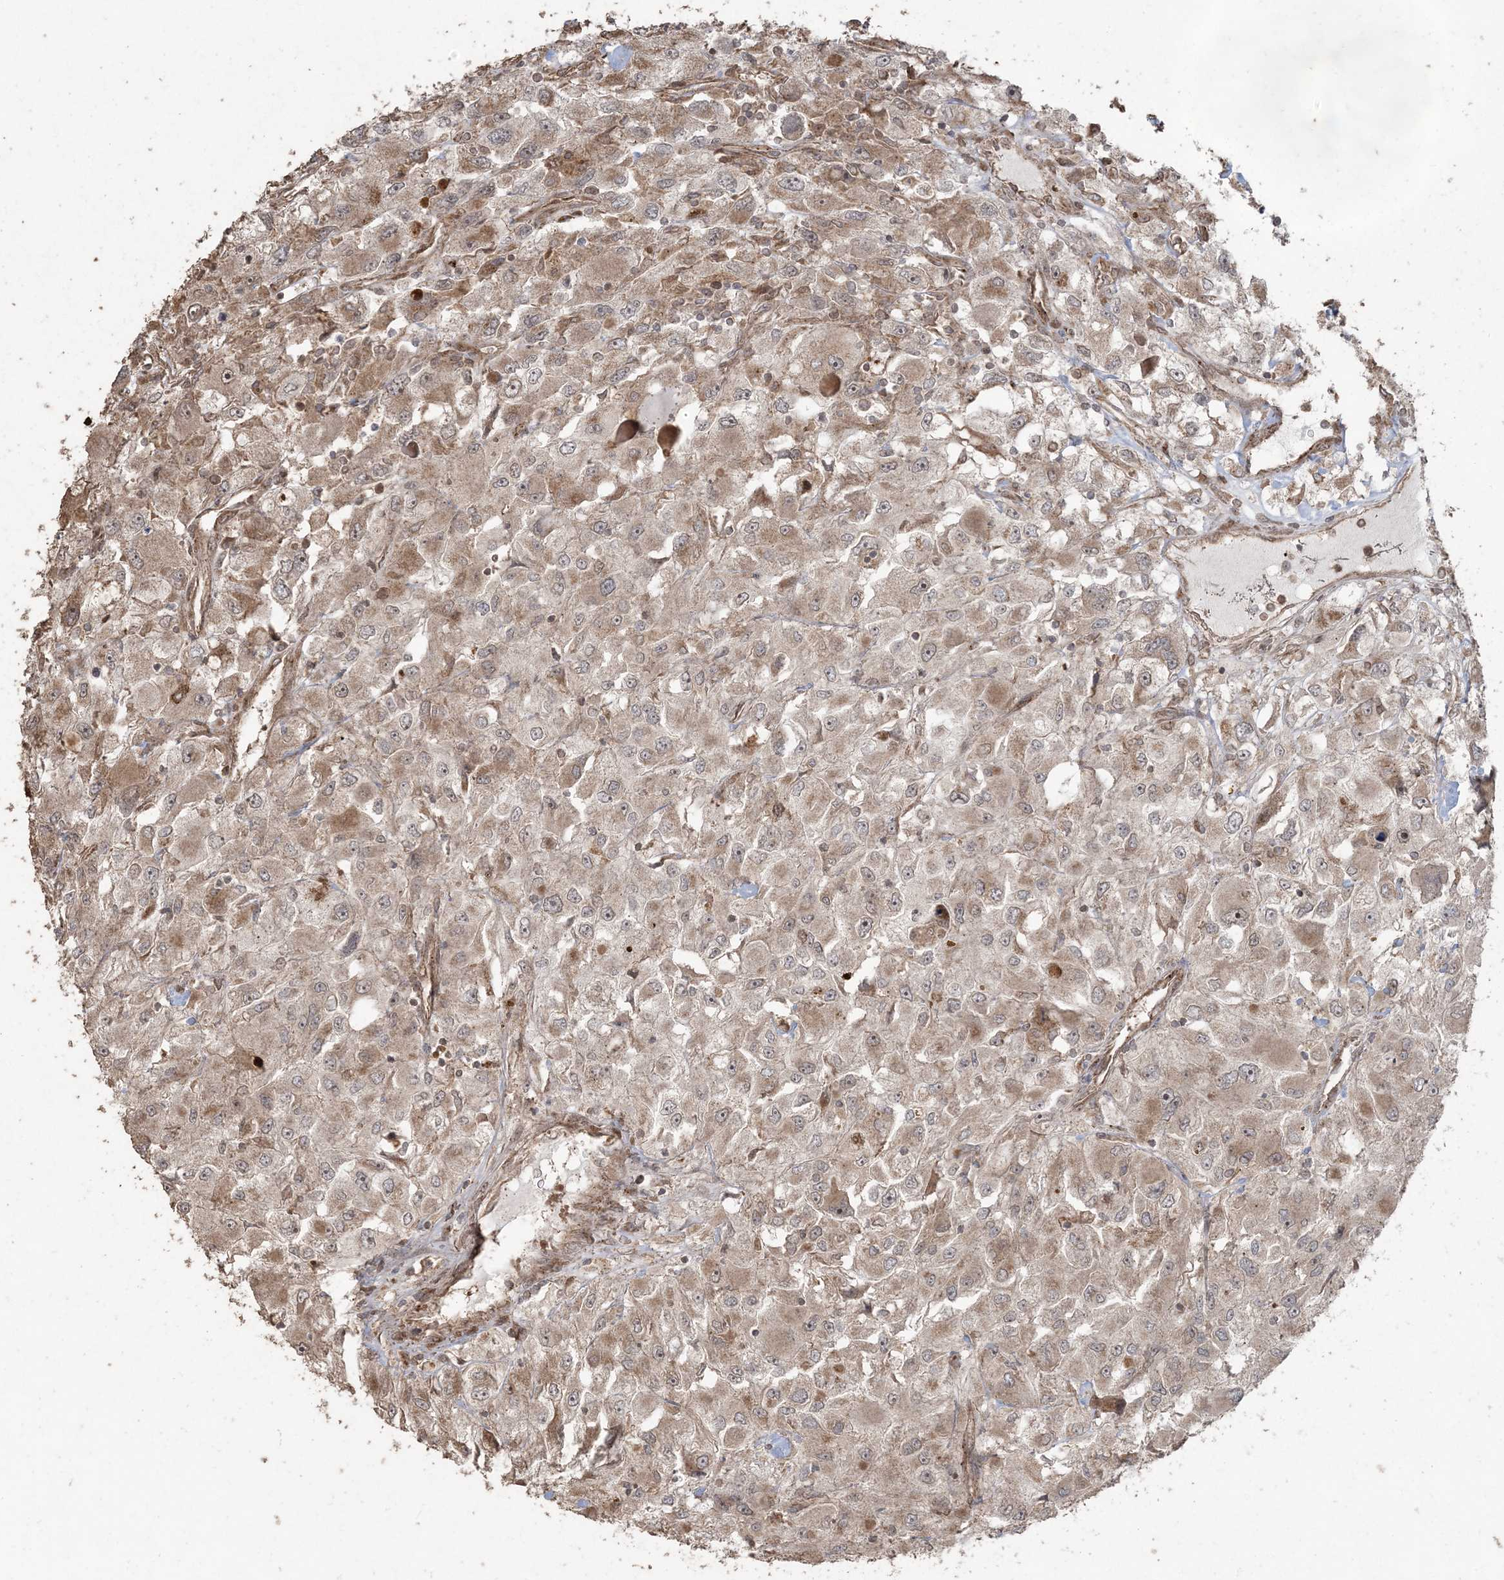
{"staining": {"intensity": "moderate", "quantity": ">75%", "location": "cytoplasmic/membranous,nuclear"}, "tissue": "renal cancer", "cell_type": "Tumor cells", "image_type": "cancer", "snomed": [{"axis": "morphology", "description": "Adenocarcinoma, NOS"}, {"axis": "topography", "description": "Kidney"}], "caption": "This micrograph shows renal cancer (adenocarcinoma) stained with IHC to label a protein in brown. The cytoplasmic/membranous and nuclear of tumor cells show moderate positivity for the protein. Nuclei are counter-stained blue.", "gene": "DDX19B", "patient": {"sex": "female", "age": 52}}